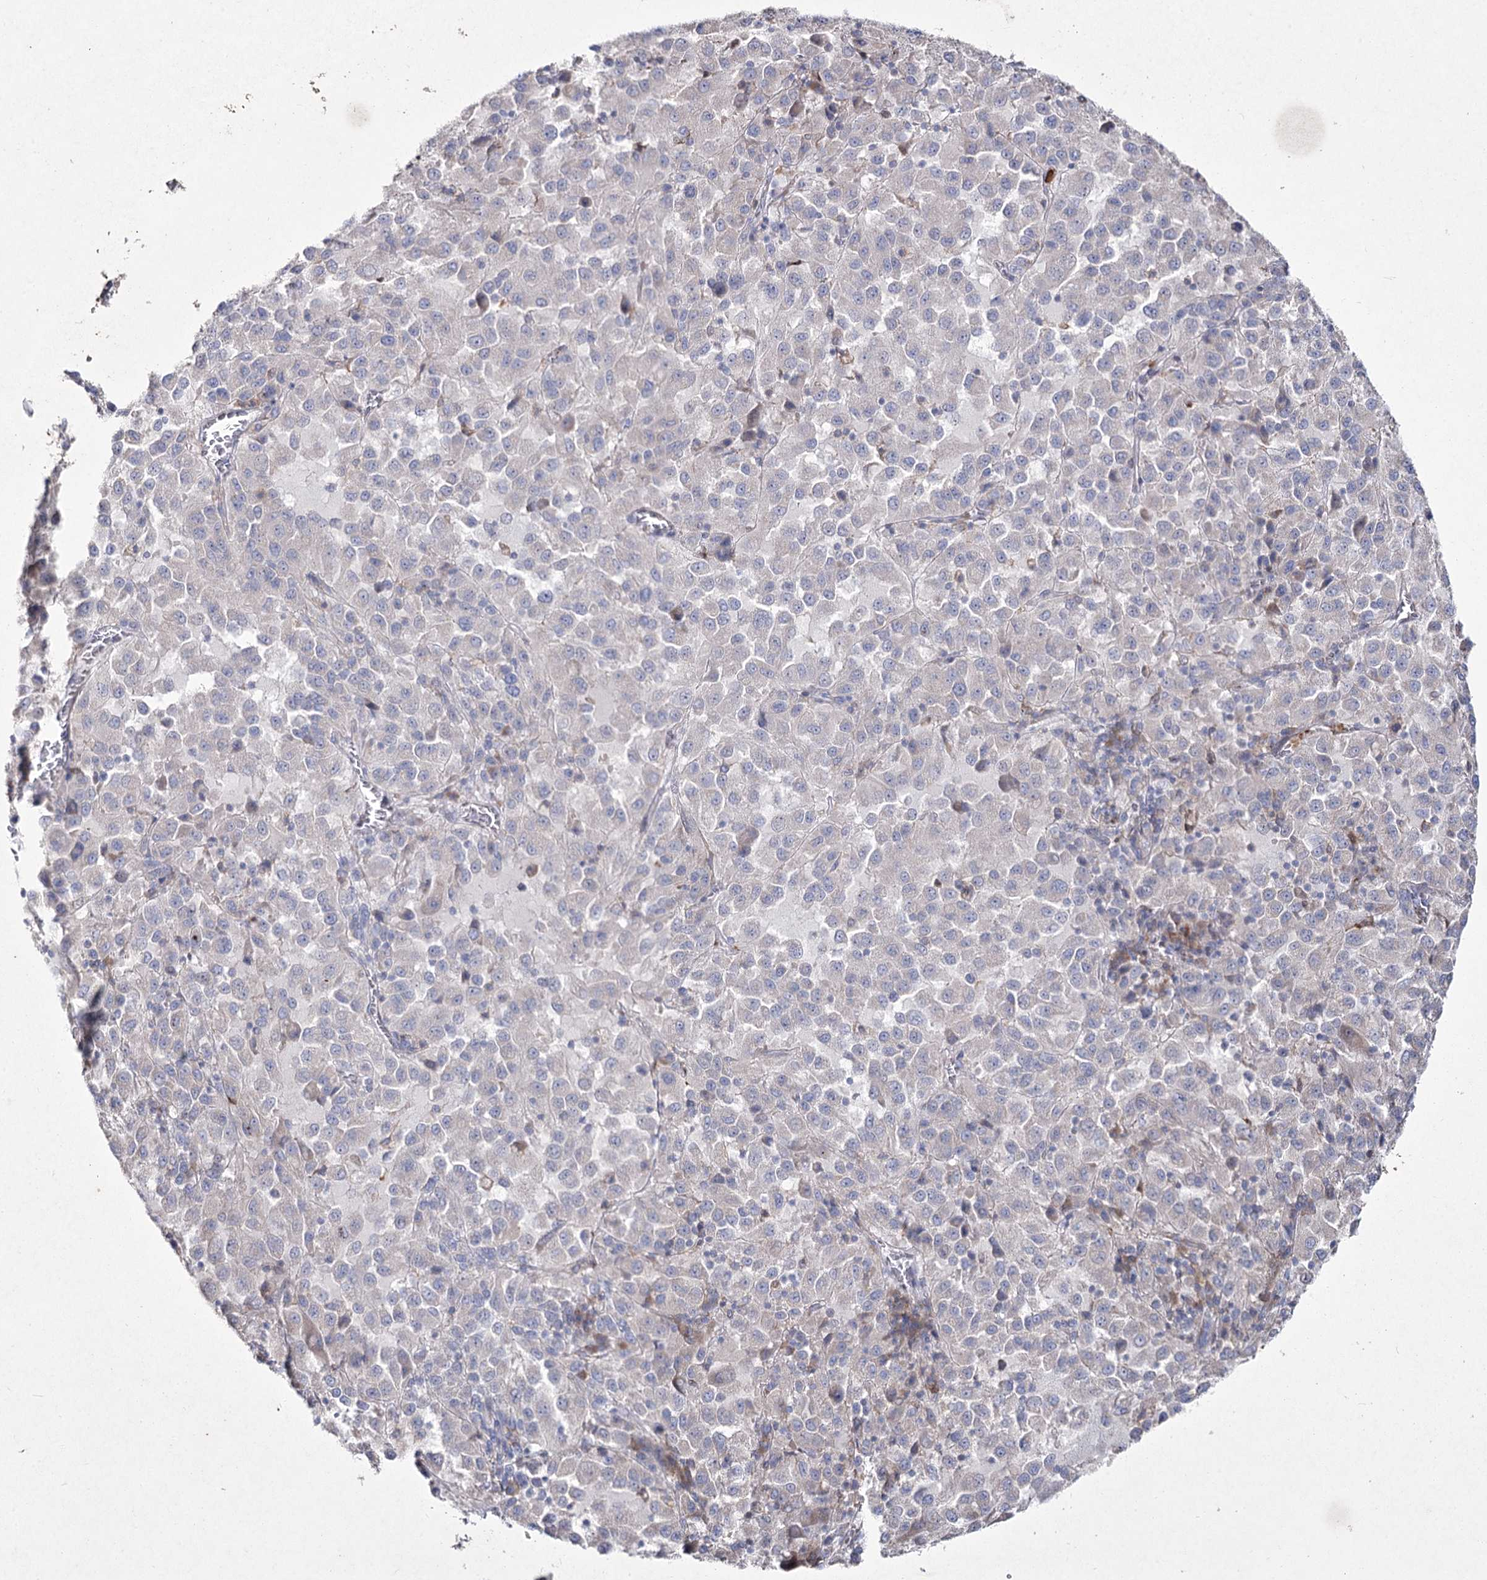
{"staining": {"intensity": "negative", "quantity": "none", "location": "none"}, "tissue": "melanoma", "cell_type": "Tumor cells", "image_type": "cancer", "snomed": [{"axis": "morphology", "description": "Malignant melanoma, Metastatic site"}, {"axis": "topography", "description": "Lung"}], "caption": "High power microscopy photomicrograph of an IHC image of malignant melanoma (metastatic site), revealing no significant positivity in tumor cells. The staining is performed using DAB brown chromogen with nuclei counter-stained in using hematoxylin.", "gene": "NIPAL4", "patient": {"sex": "male", "age": 64}}